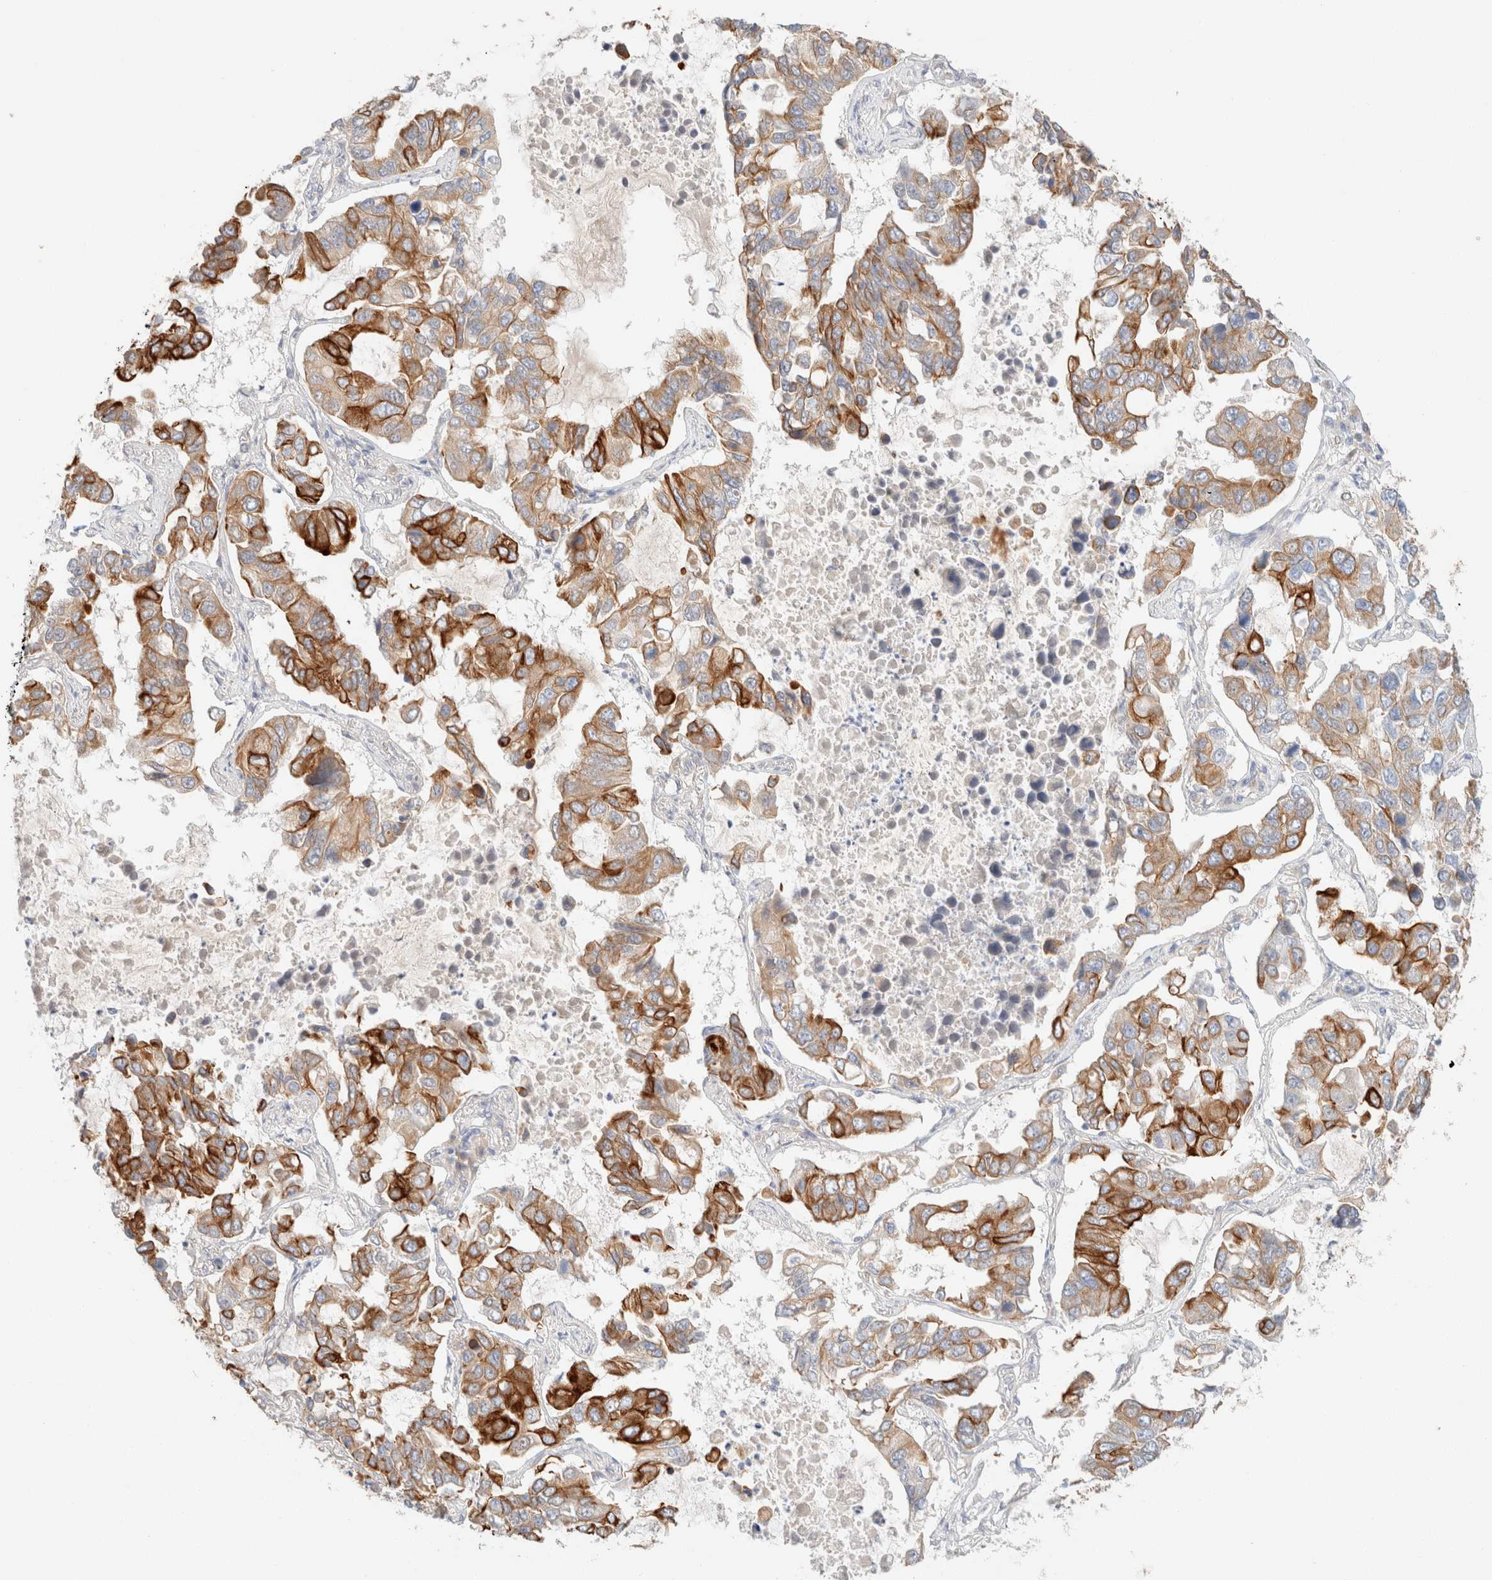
{"staining": {"intensity": "strong", "quantity": ">75%", "location": "cytoplasmic/membranous"}, "tissue": "lung cancer", "cell_type": "Tumor cells", "image_type": "cancer", "snomed": [{"axis": "morphology", "description": "Adenocarcinoma, NOS"}, {"axis": "topography", "description": "Lung"}], "caption": "This is a photomicrograph of immunohistochemistry (IHC) staining of lung cancer (adenocarcinoma), which shows strong positivity in the cytoplasmic/membranous of tumor cells.", "gene": "CSNK1E", "patient": {"sex": "male", "age": 64}}